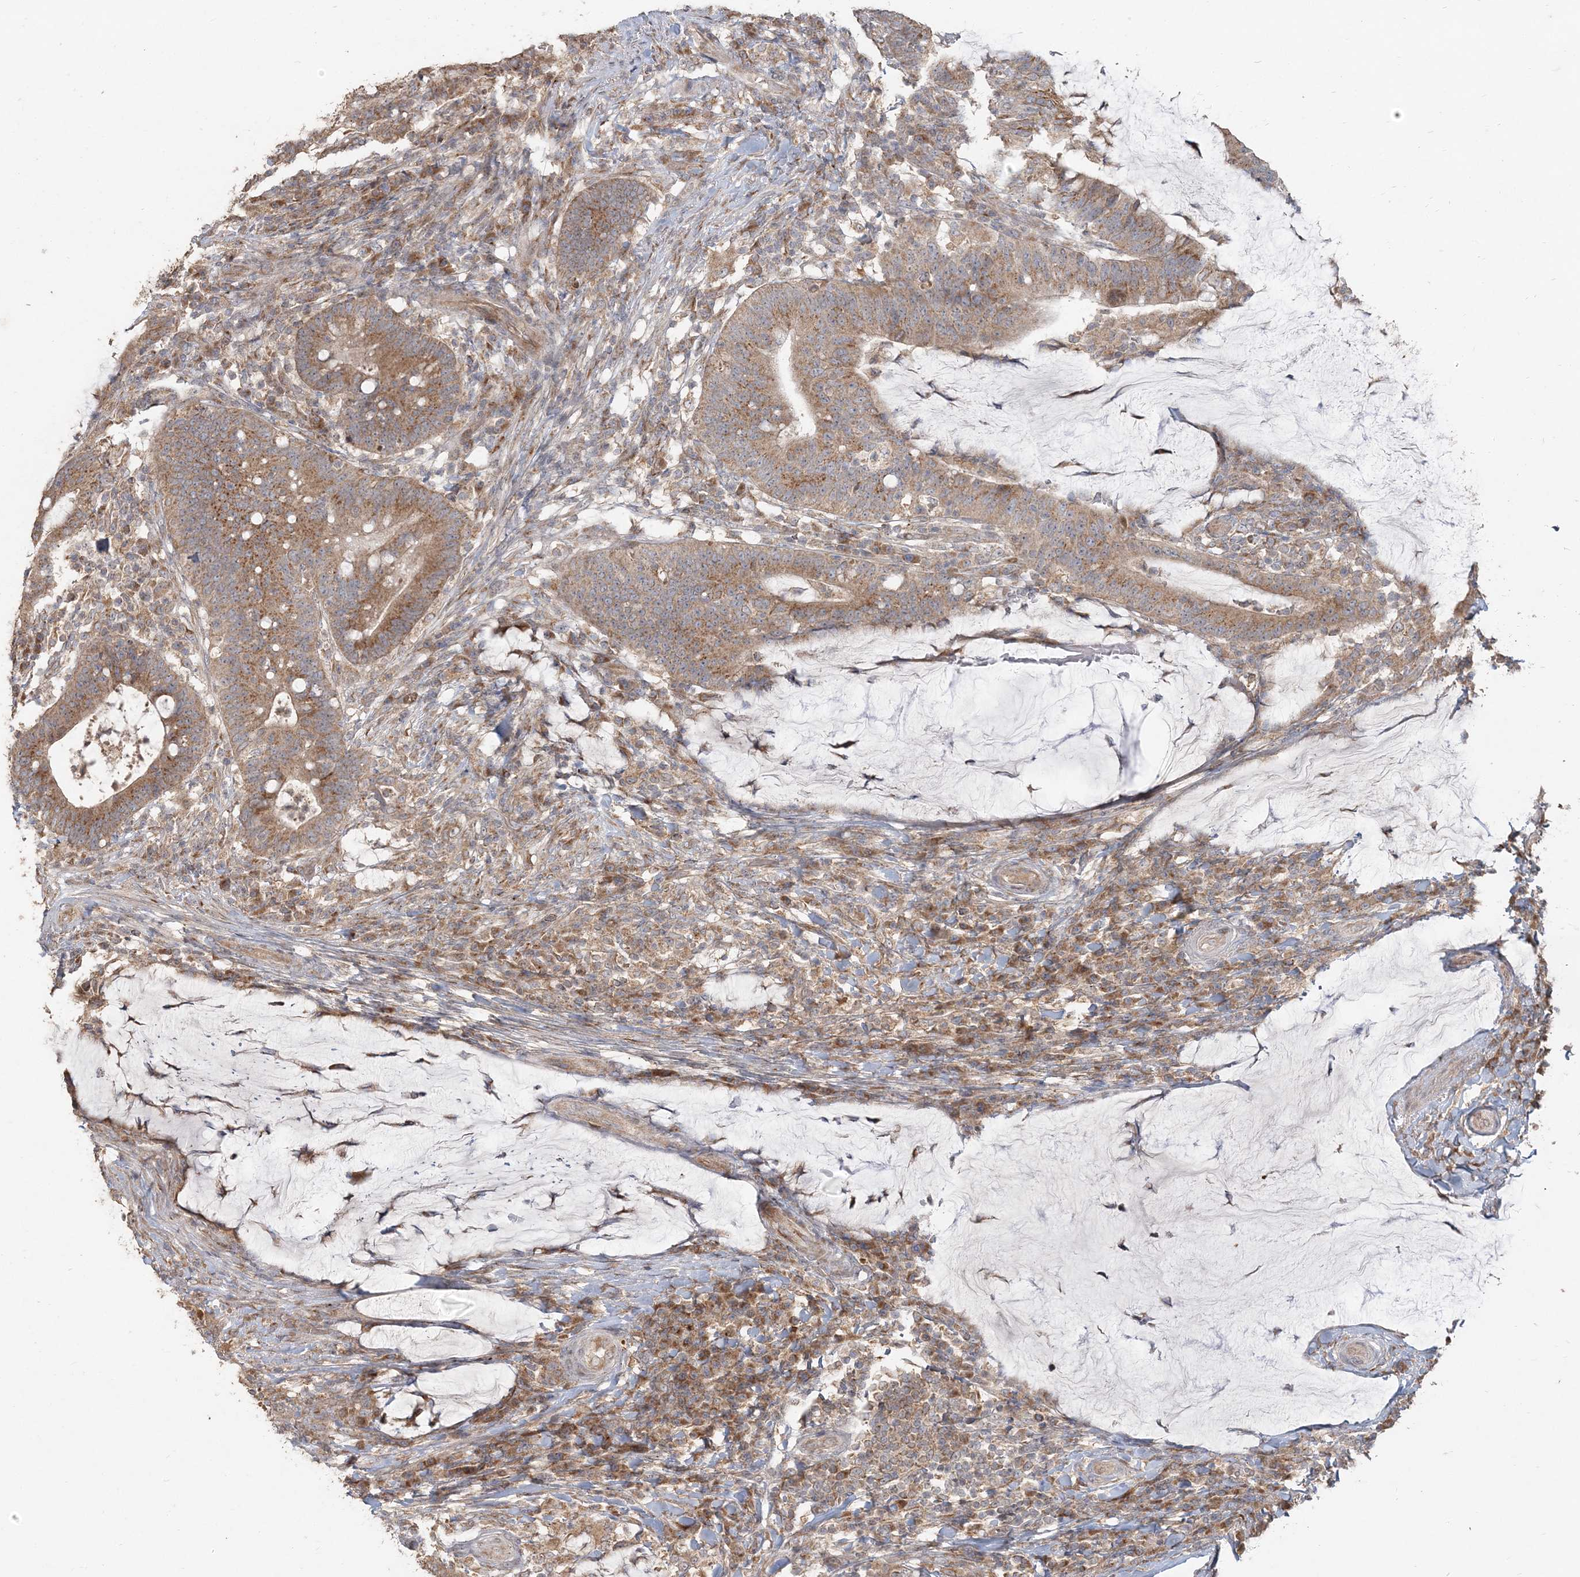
{"staining": {"intensity": "moderate", "quantity": ">75%", "location": "cytoplasmic/membranous"}, "tissue": "colorectal cancer", "cell_type": "Tumor cells", "image_type": "cancer", "snomed": [{"axis": "morphology", "description": "Normal tissue, NOS"}, {"axis": "morphology", "description": "Adenocarcinoma, NOS"}, {"axis": "topography", "description": "Colon"}], "caption": "A brown stain labels moderate cytoplasmic/membranous staining of a protein in human colorectal cancer tumor cells.", "gene": "RAB14", "patient": {"sex": "female", "age": 66}}